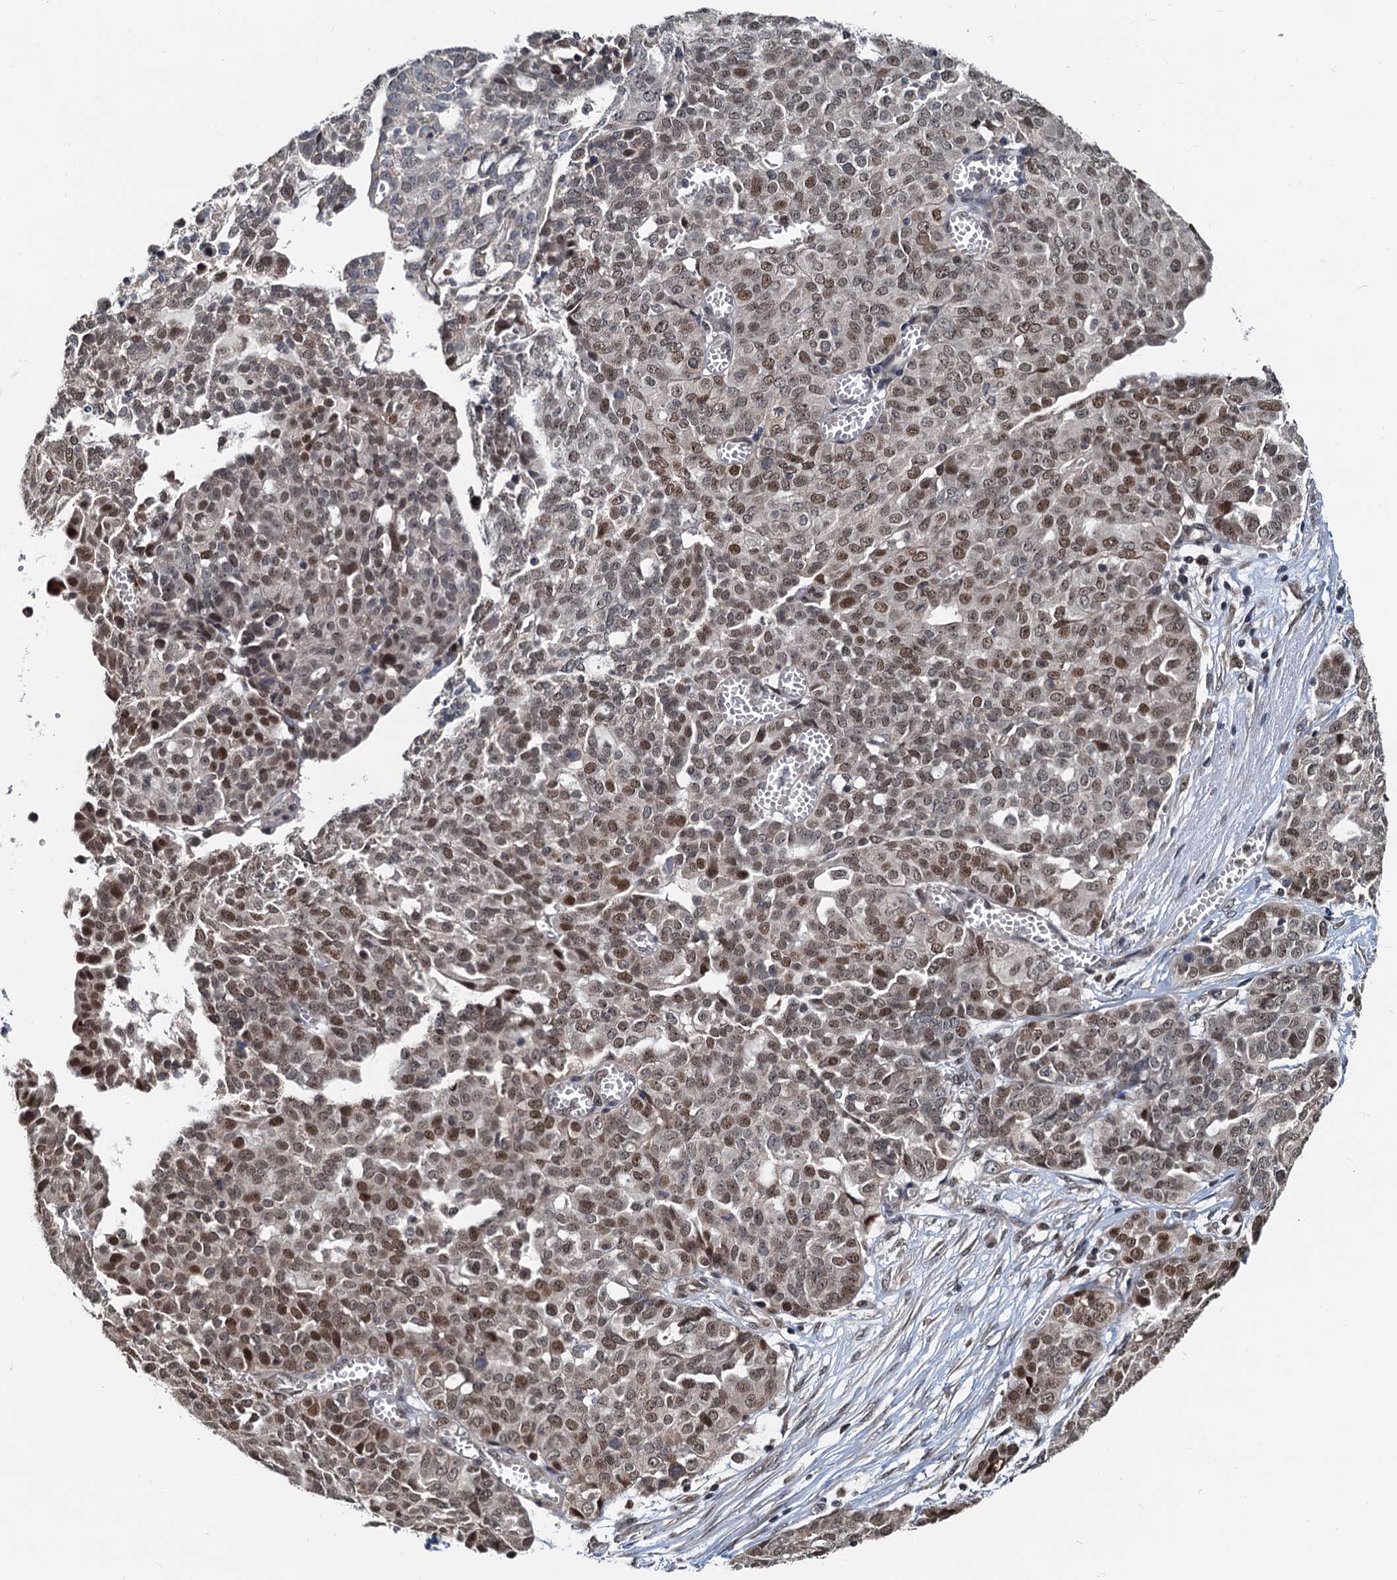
{"staining": {"intensity": "moderate", "quantity": ">75%", "location": "nuclear"}, "tissue": "ovarian cancer", "cell_type": "Tumor cells", "image_type": "cancer", "snomed": [{"axis": "morphology", "description": "Cystadenocarcinoma, serous, NOS"}, {"axis": "topography", "description": "Soft tissue"}, {"axis": "topography", "description": "Ovary"}], "caption": "Immunohistochemistry (DAB (3,3'-diaminobenzidine)) staining of human ovarian serous cystadenocarcinoma demonstrates moderate nuclear protein expression in approximately >75% of tumor cells.", "gene": "MCMBP", "patient": {"sex": "female", "age": 57}}